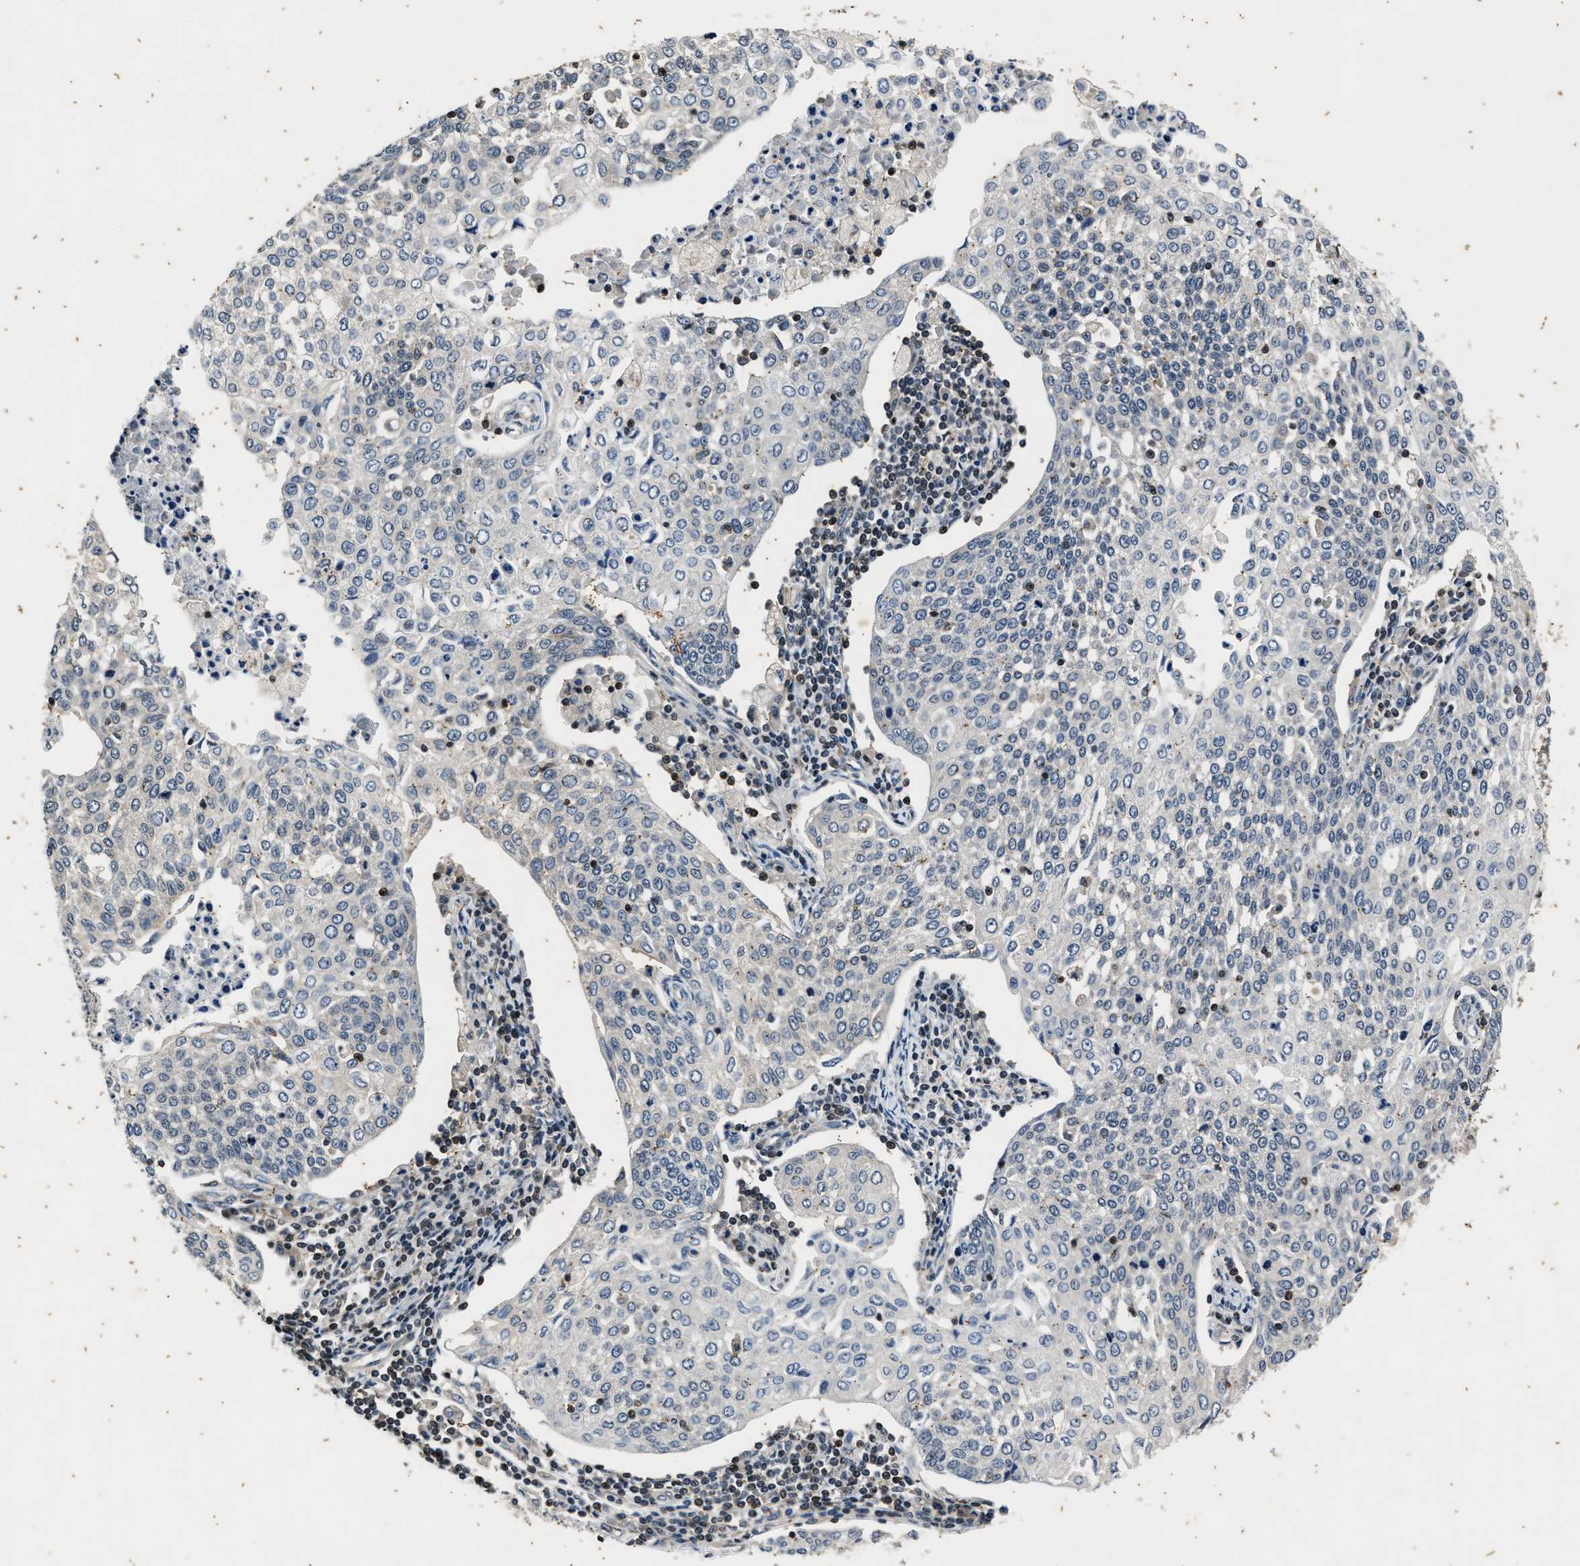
{"staining": {"intensity": "negative", "quantity": "none", "location": "none"}, "tissue": "cervical cancer", "cell_type": "Tumor cells", "image_type": "cancer", "snomed": [{"axis": "morphology", "description": "Squamous cell carcinoma, NOS"}, {"axis": "topography", "description": "Cervix"}], "caption": "High power microscopy photomicrograph of an immunohistochemistry image of cervical cancer (squamous cell carcinoma), revealing no significant positivity in tumor cells. (Immunohistochemistry, brightfield microscopy, high magnification).", "gene": "PTPN7", "patient": {"sex": "female", "age": 34}}